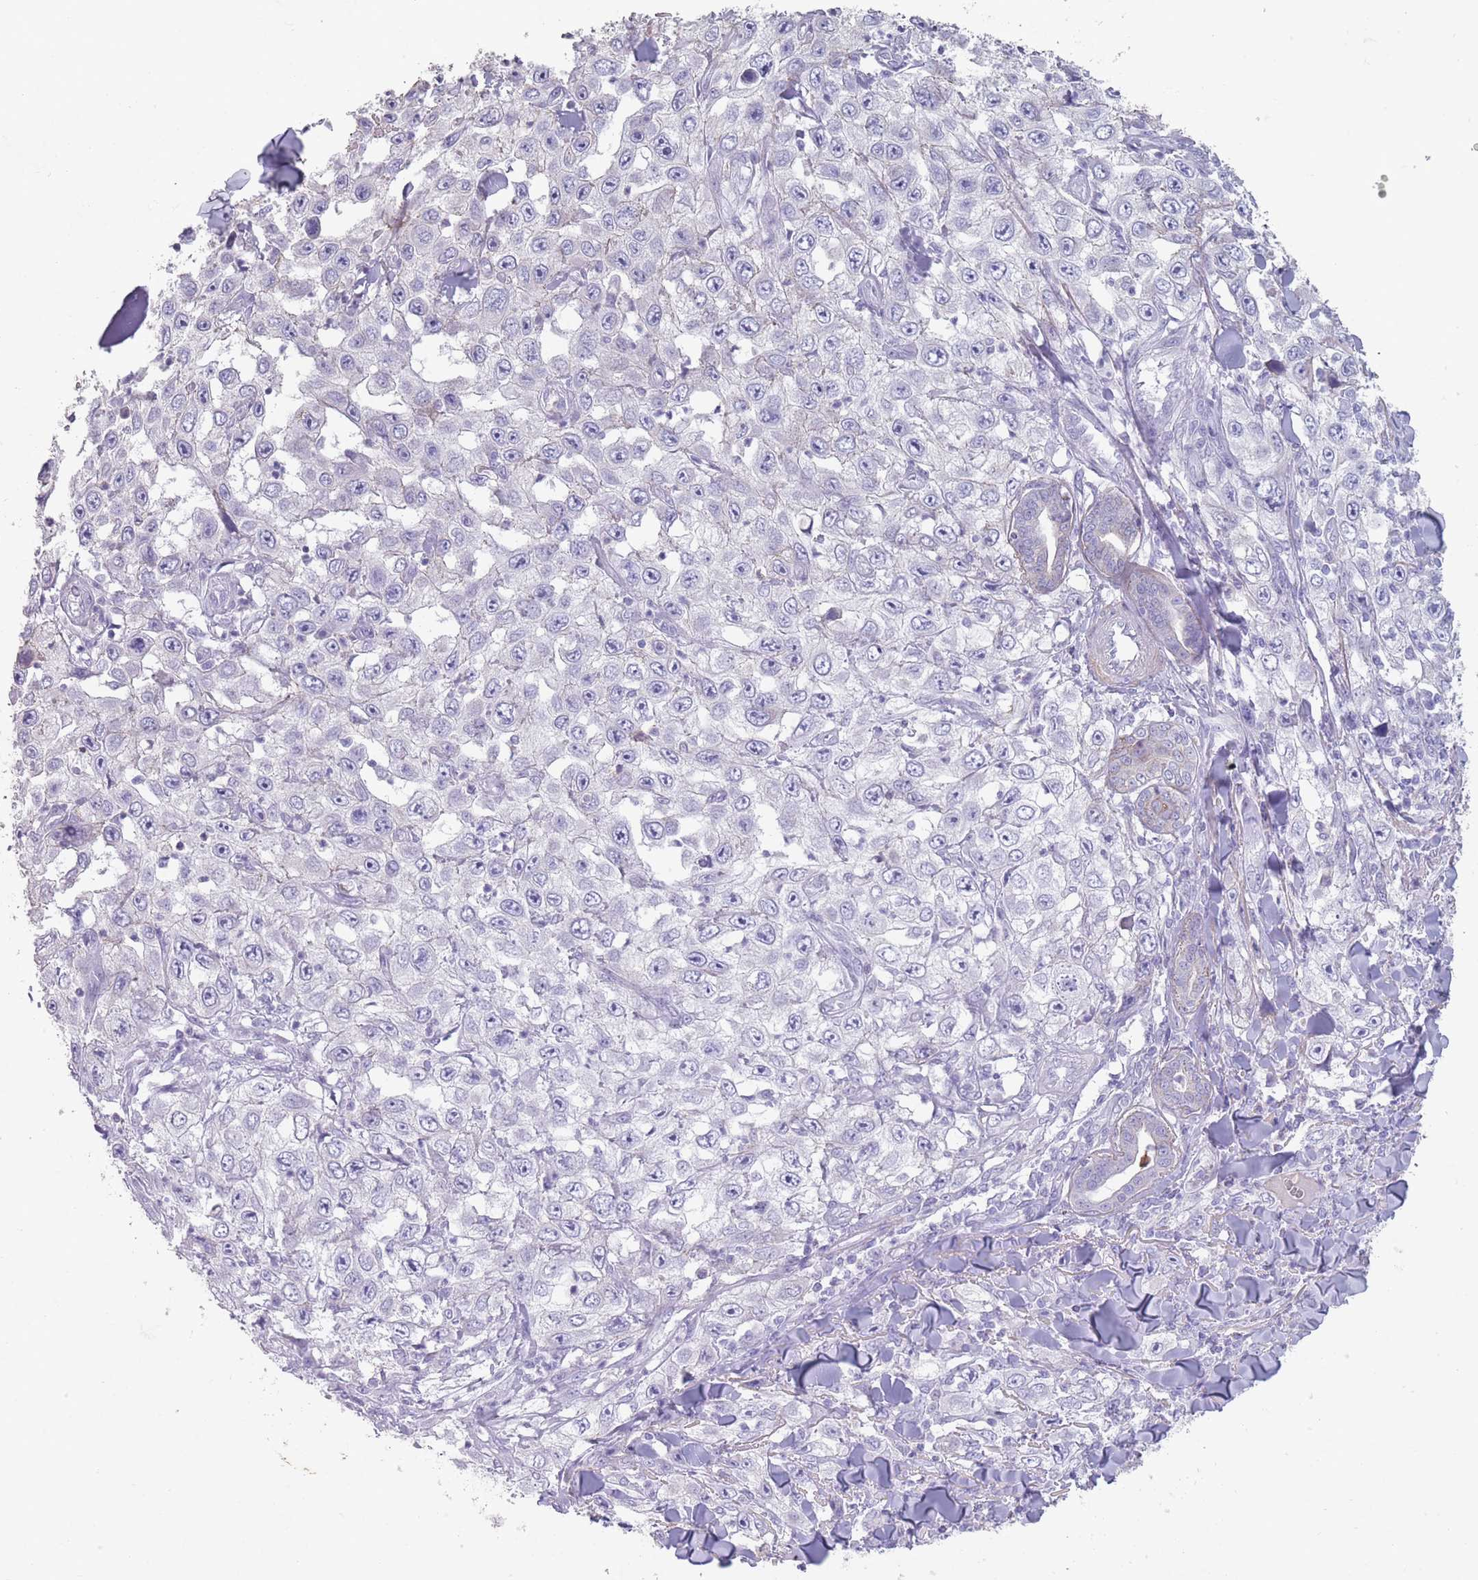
{"staining": {"intensity": "negative", "quantity": "none", "location": "none"}, "tissue": "skin cancer", "cell_type": "Tumor cells", "image_type": "cancer", "snomed": [{"axis": "morphology", "description": "Squamous cell carcinoma, NOS"}, {"axis": "topography", "description": "Skin"}], "caption": "IHC micrograph of squamous cell carcinoma (skin) stained for a protein (brown), which reveals no staining in tumor cells.", "gene": "RHBG", "patient": {"sex": "male", "age": 82}}